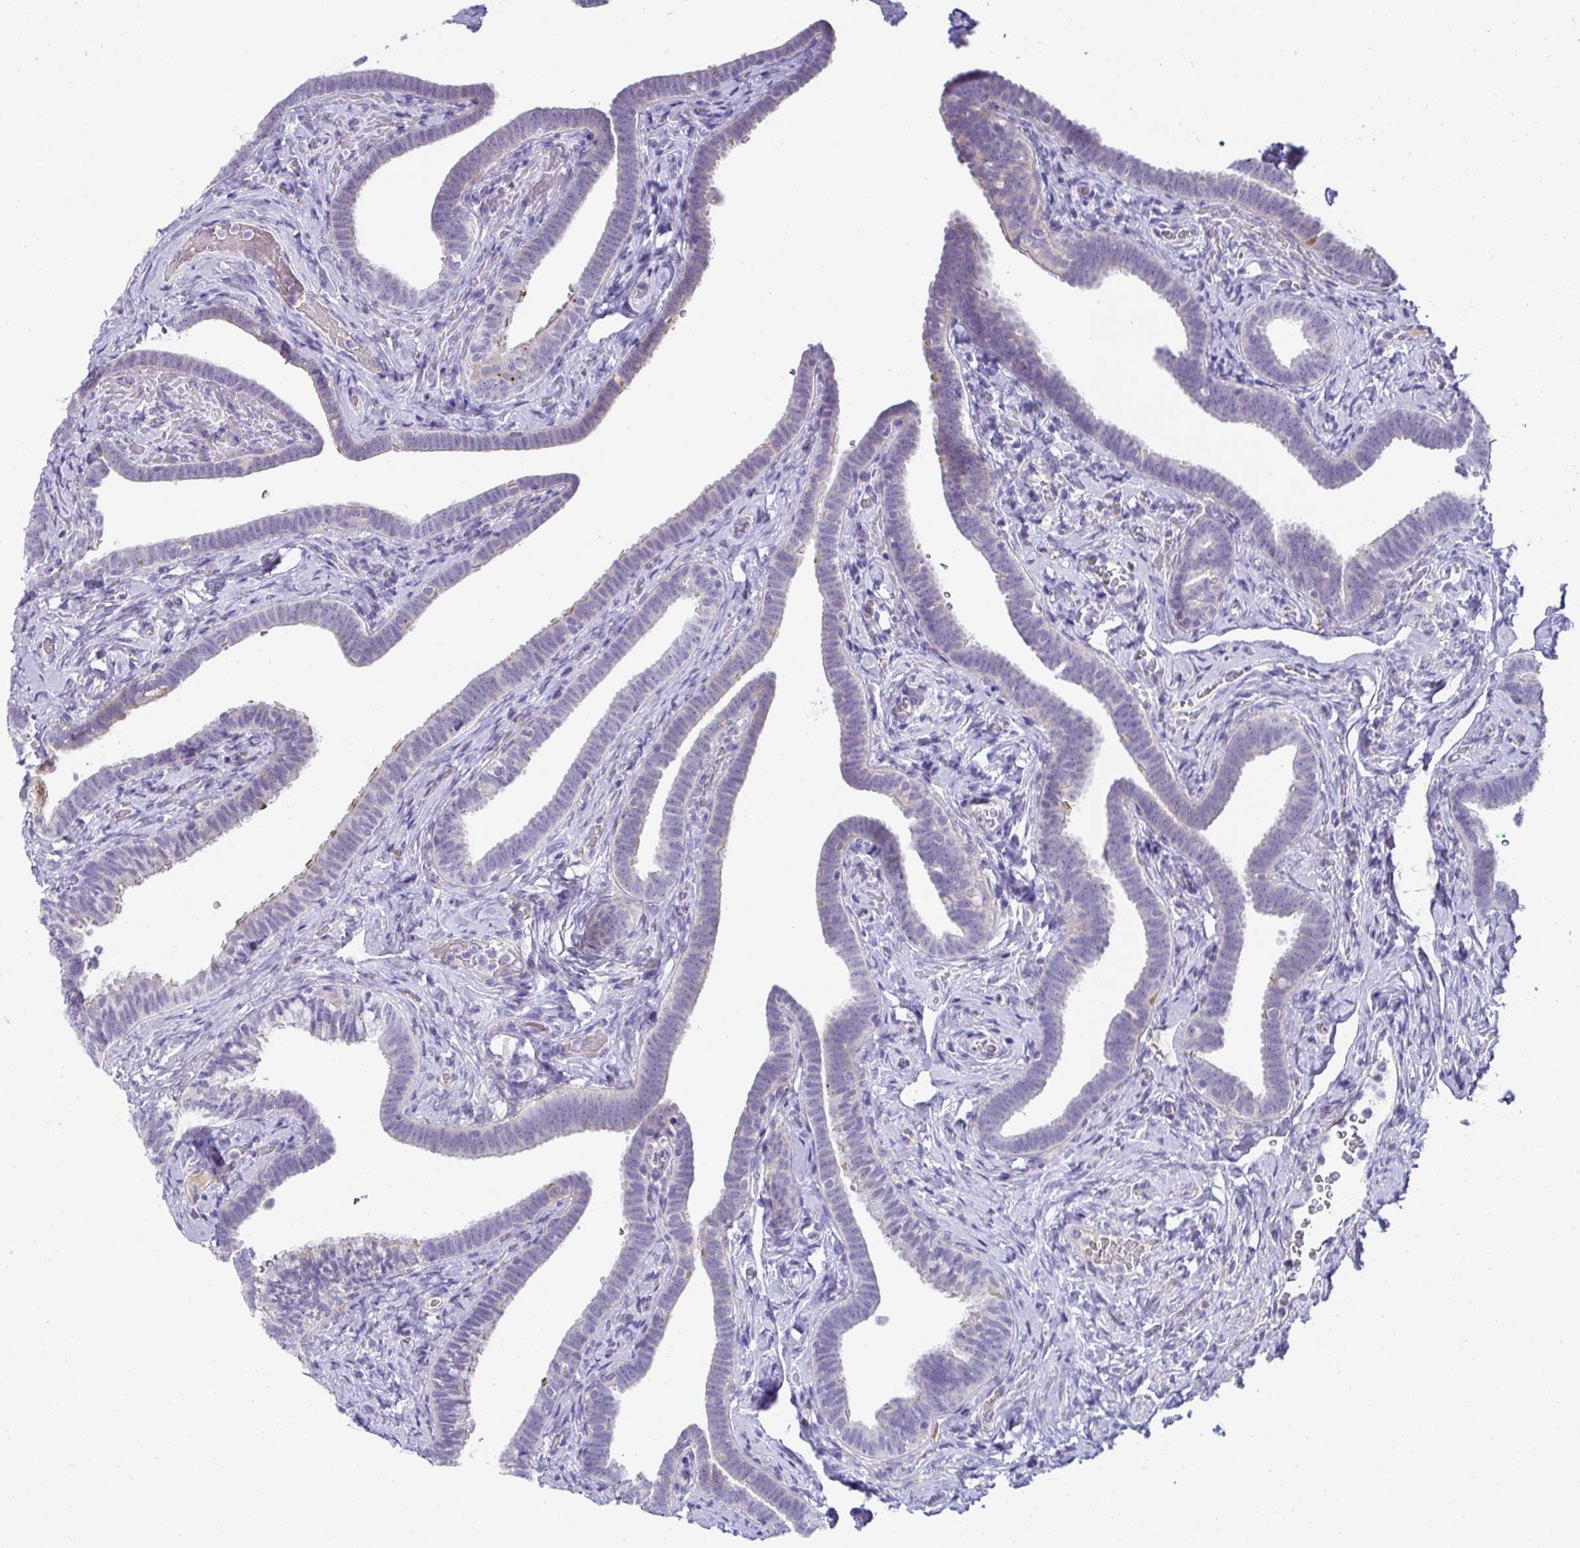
{"staining": {"intensity": "negative", "quantity": "none", "location": "none"}, "tissue": "fallopian tube", "cell_type": "Glandular cells", "image_type": "normal", "snomed": [{"axis": "morphology", "description": "Normal tissue, NOS"}, {"axis": "topography", "description": "Fallopian tube"}], "caption": "Glandular cells are negative for protein expression in normal human fallopian tube. The staining is performed using DAB brown chromogen with nuclei counter-stained in using hematoxylin.", "gene": "AK5", "patient": {"sex": "female", "age": 69}}